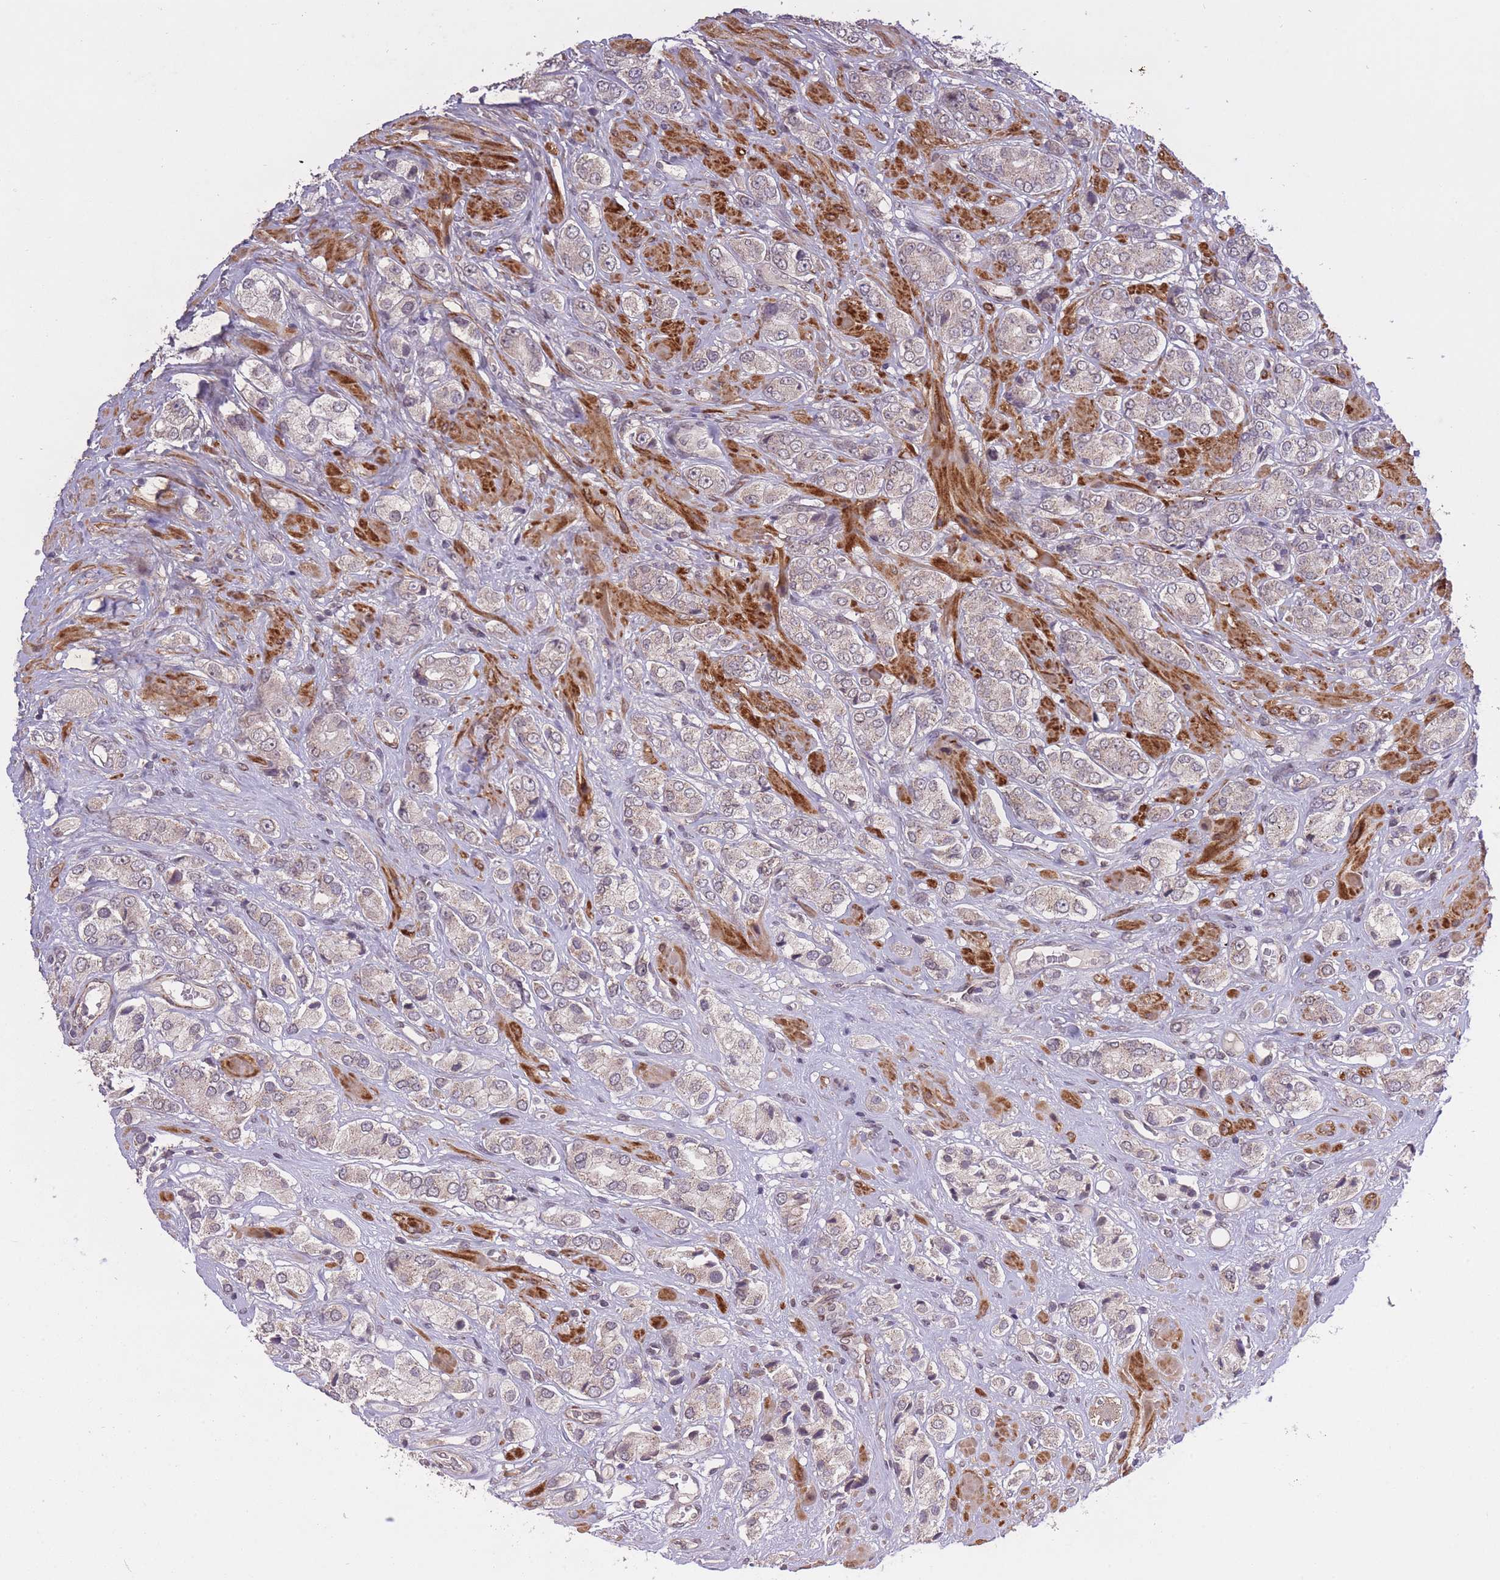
{"staining": {"intensity": "negative", "quantity": "none", "location": "none"}, "tissue": "prostate cancer", "cell_type": "Tumor cells", "image_type": "cancer", "snomed": [{"axis": "morphology", "description": "Adenocarcinoma, High grade"}, {"axis": "topography", "description": "Prostate and seminal vesicle, NOS"}], "caption": "Prostate adenocarcinoma (high-grade) was stained to show a protein in brown. There is no significant expression in tumor cells. (DAB immunohistochemistry visualized using brightfield microscopy, high magnification).", "gene": "CBX6", "patient": {"sex": "male", "age": 64}}